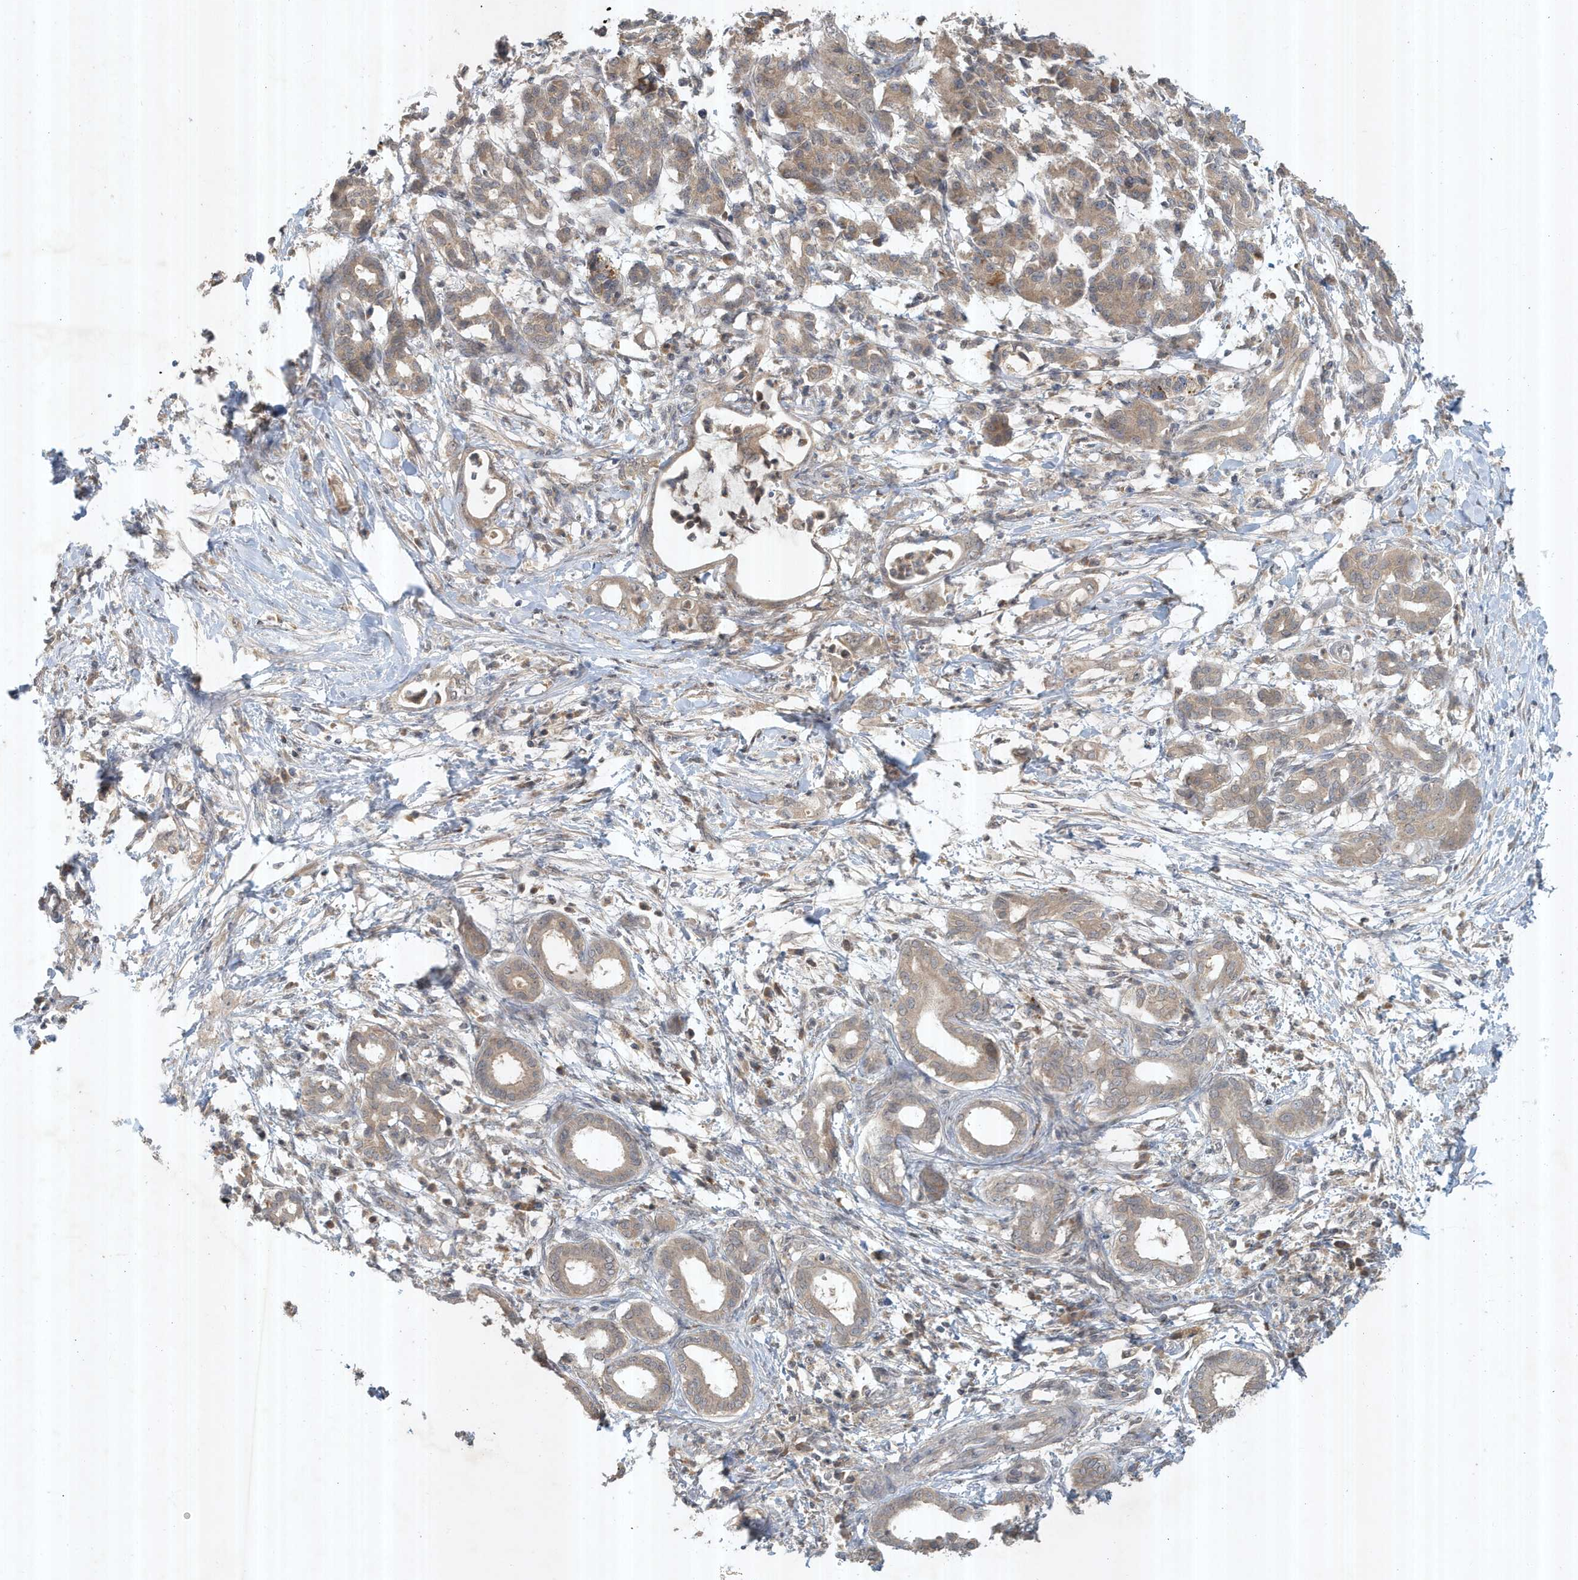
{"staining": {"intensity": "weak", "quantity": "25%-75%", "location": "cytoplasmic/membranous"}, "tissue": "pancreatic cancer", "cell_type": "Tumor cells", "image_type": "cancer", "snomed": [{"axis": "morphology", "description": "Adenocarcinoma, NOS"}, {"axis": "topography", "description": "Pancreas"}], "caption": "A brown stain shows weak cytoplasmic/membranous positivity of a protein in pancreatic cancer (adenocarcinoma) tumor cells. Nuclei are stained in blue.", "gene": "ABCB9", "patient": {"sex": "female", "age": 55}}